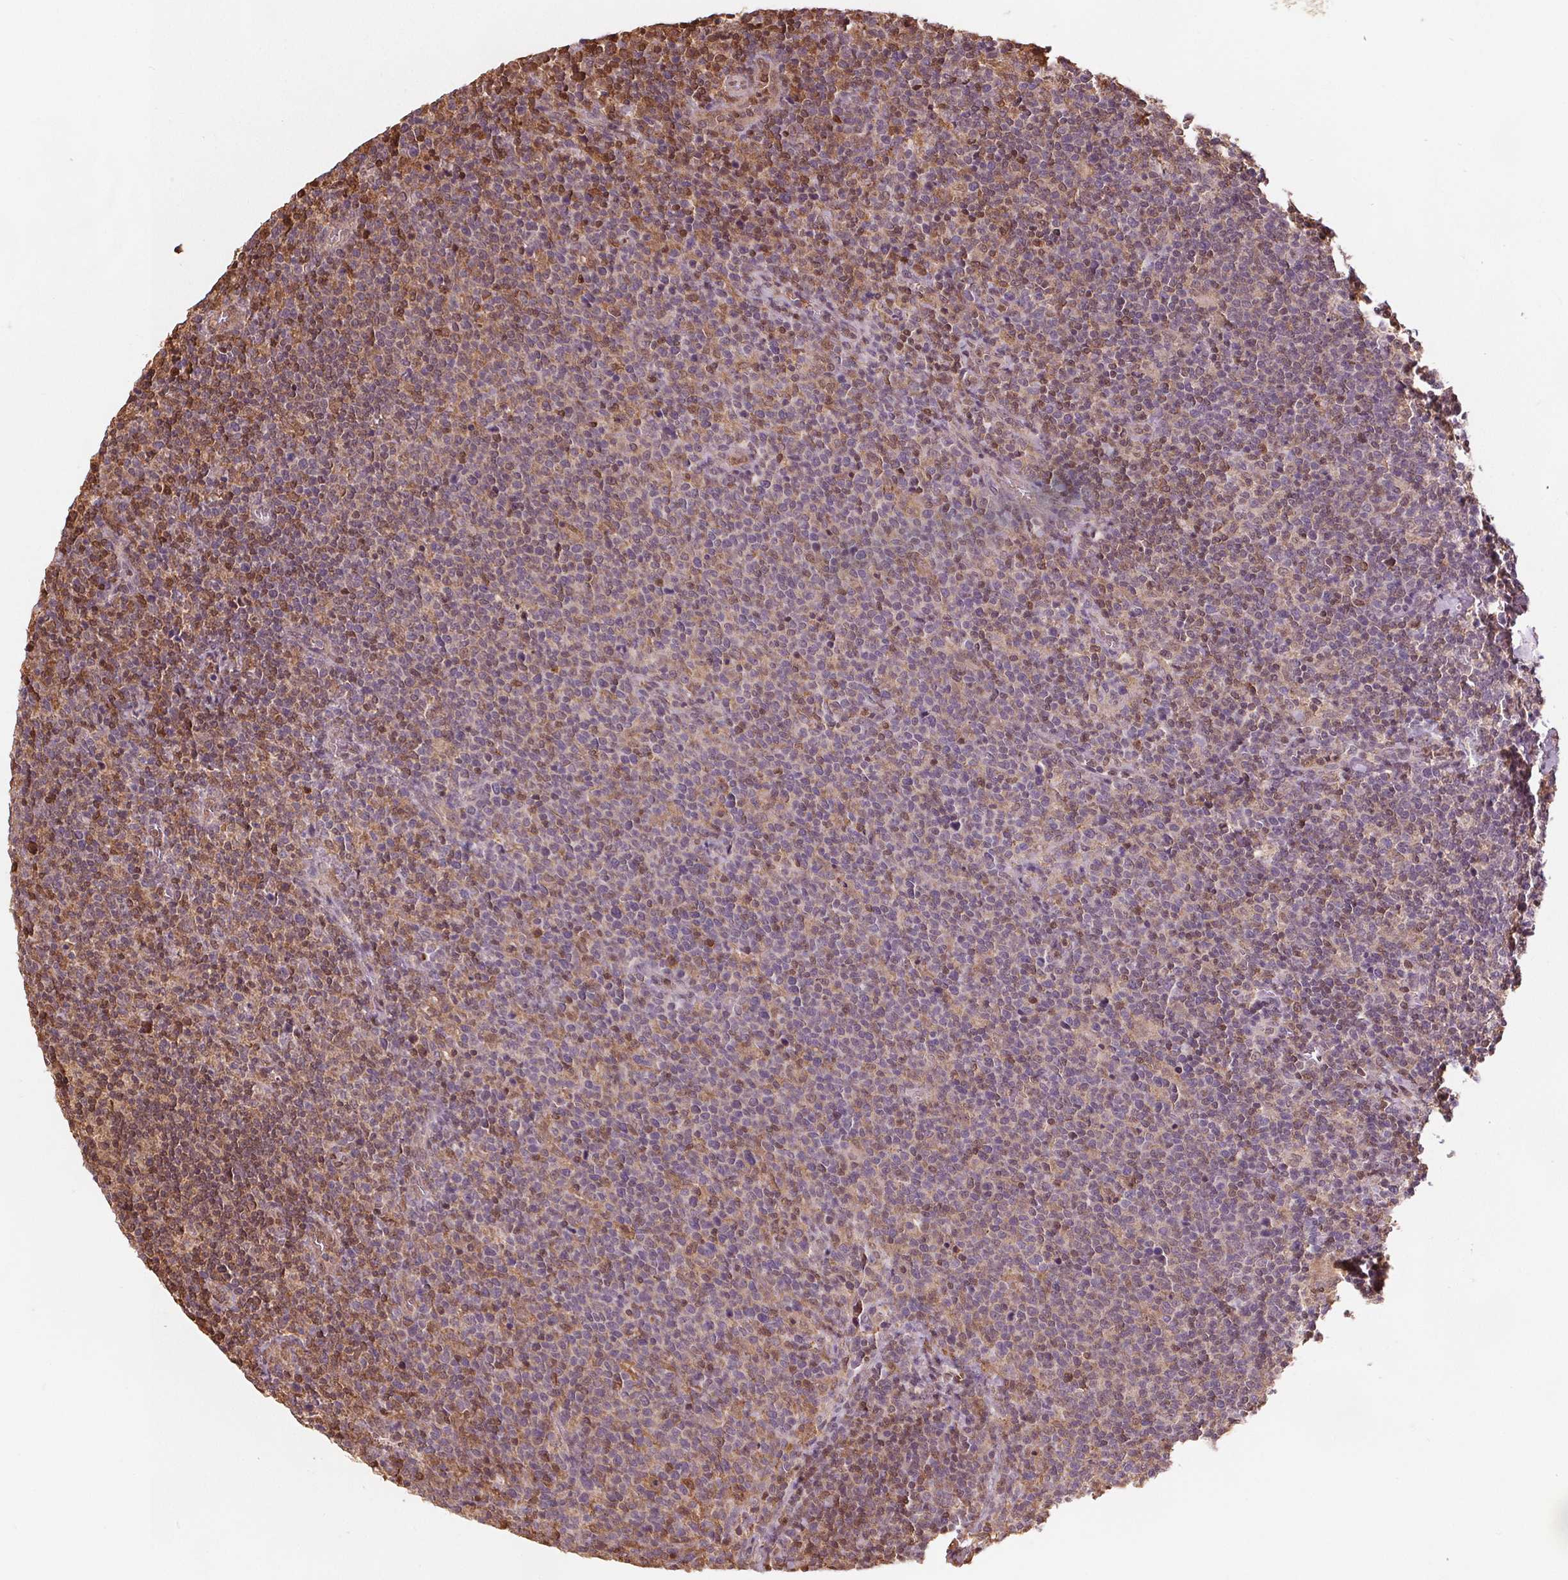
{"staining": {"intensity": "moderate", "quantity": "25%-75%", "location": "cytoplasmic/membranous,nuclear"}, "tissue": "lymphoma", "cell_type": "Tumor cells", "image_type": "cancer", "snomed": [{"axis": "morphology", "description": "Malignant lymphoma, non-Hodgkin's type, High grade"}, {"axis": "topography", "description": "Lymph node"}], "caption": "A brown stain labels moderate cytoplasmic/membranous and nuclear staining of a protein in human lymphoma tumor cells. (brown staining indicates protein expression, while blue staining denotes nuclei).", "gene": "ENO1", "patient": {"sex": "male", "age": 61}}